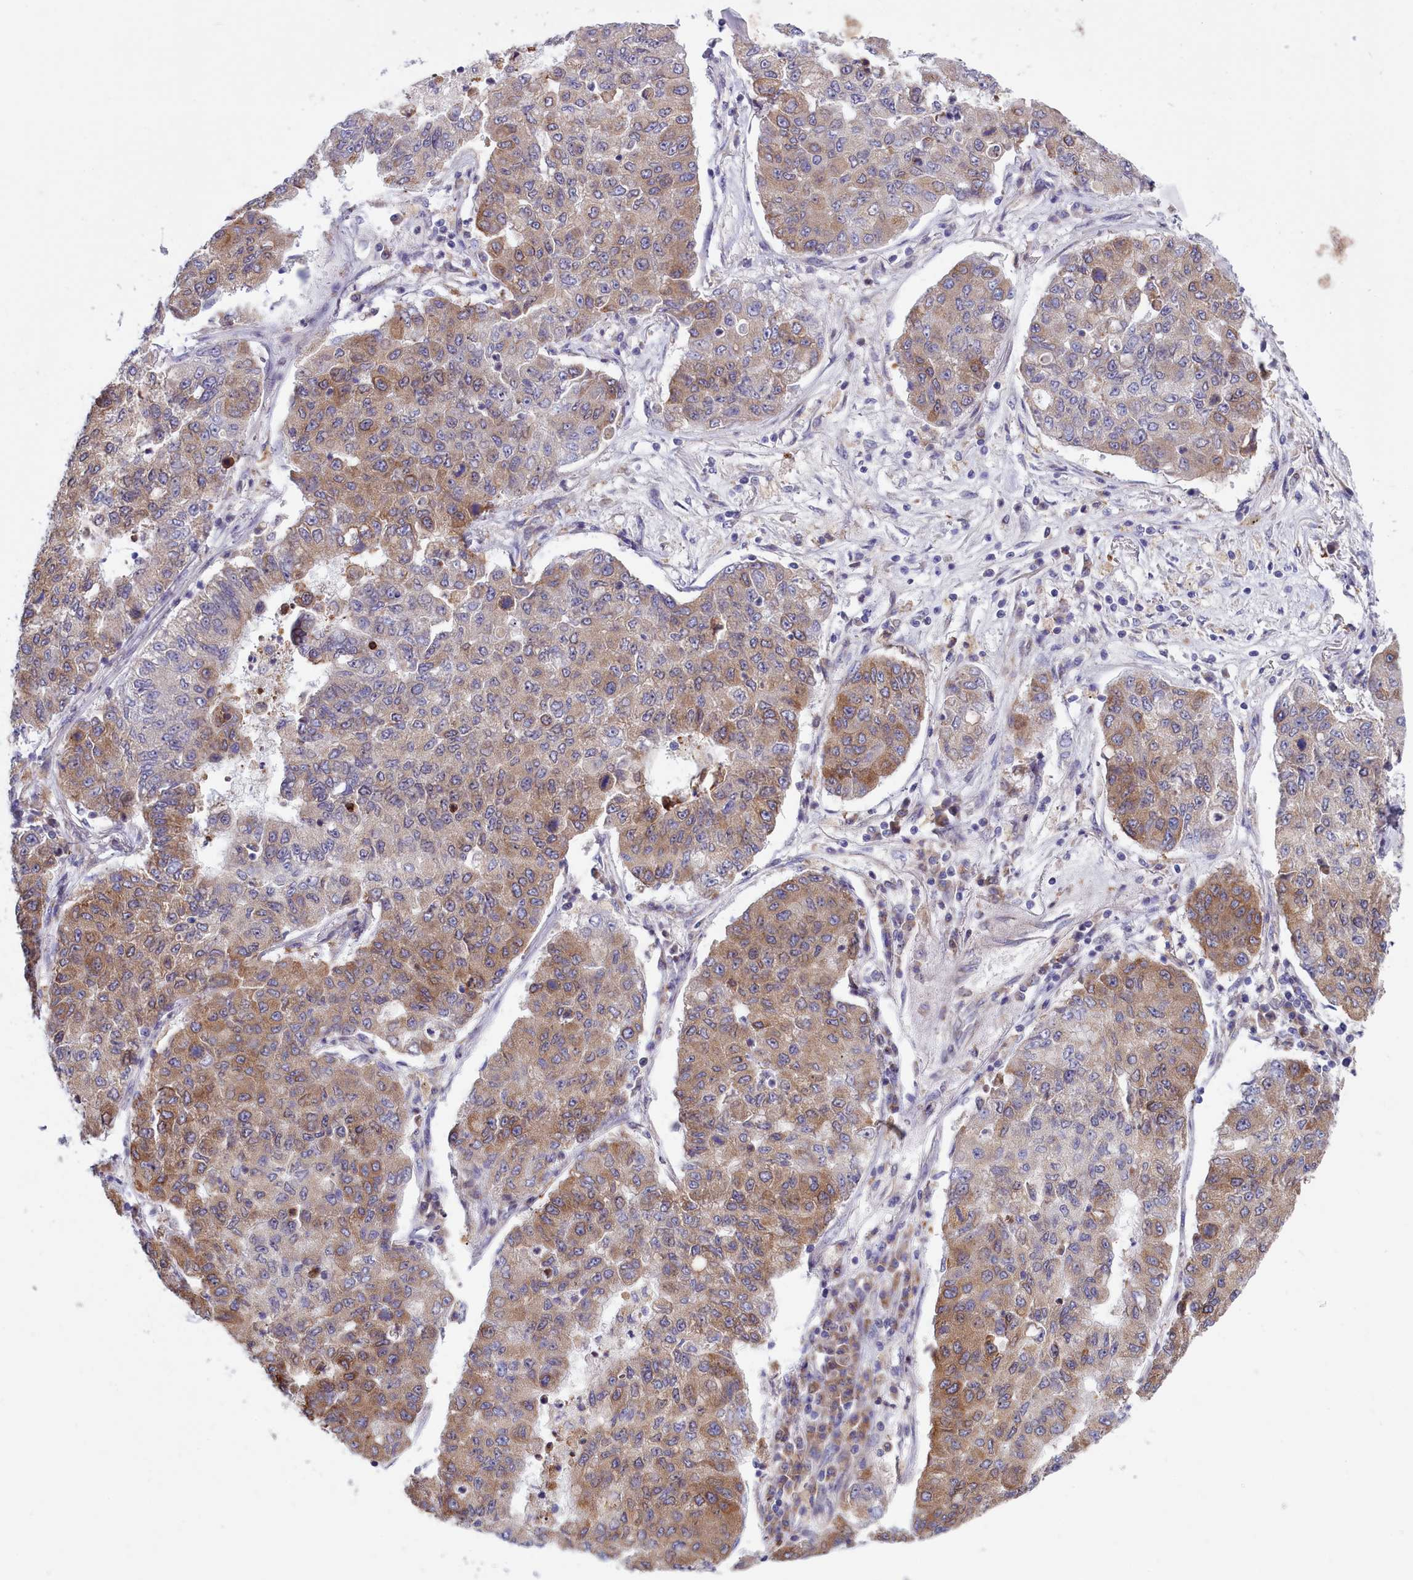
{"staining": {"intensity": "weak", "quantity": "25%-75%", "location": "cytoplasmic/membranous"}, "tissue": "lung cancer", "cell_type": "Tumor cells", "image_type": "cancer", "snomed": [{"axis": "morphology", "description": "Squamous cell carcinoma, NOS"}, {"axis": "topography", "description": "Lung"}], "caption": "This photomicrograph reveals immunohistochemistry (IHC) staining of lung squamous cell carcinoma, with low weak cytoplasmic/membranous expression in about 25%-75% of tumor cells.", "gene": "RAPGEF4", "patient": {"sex": "male", "age": 74}}